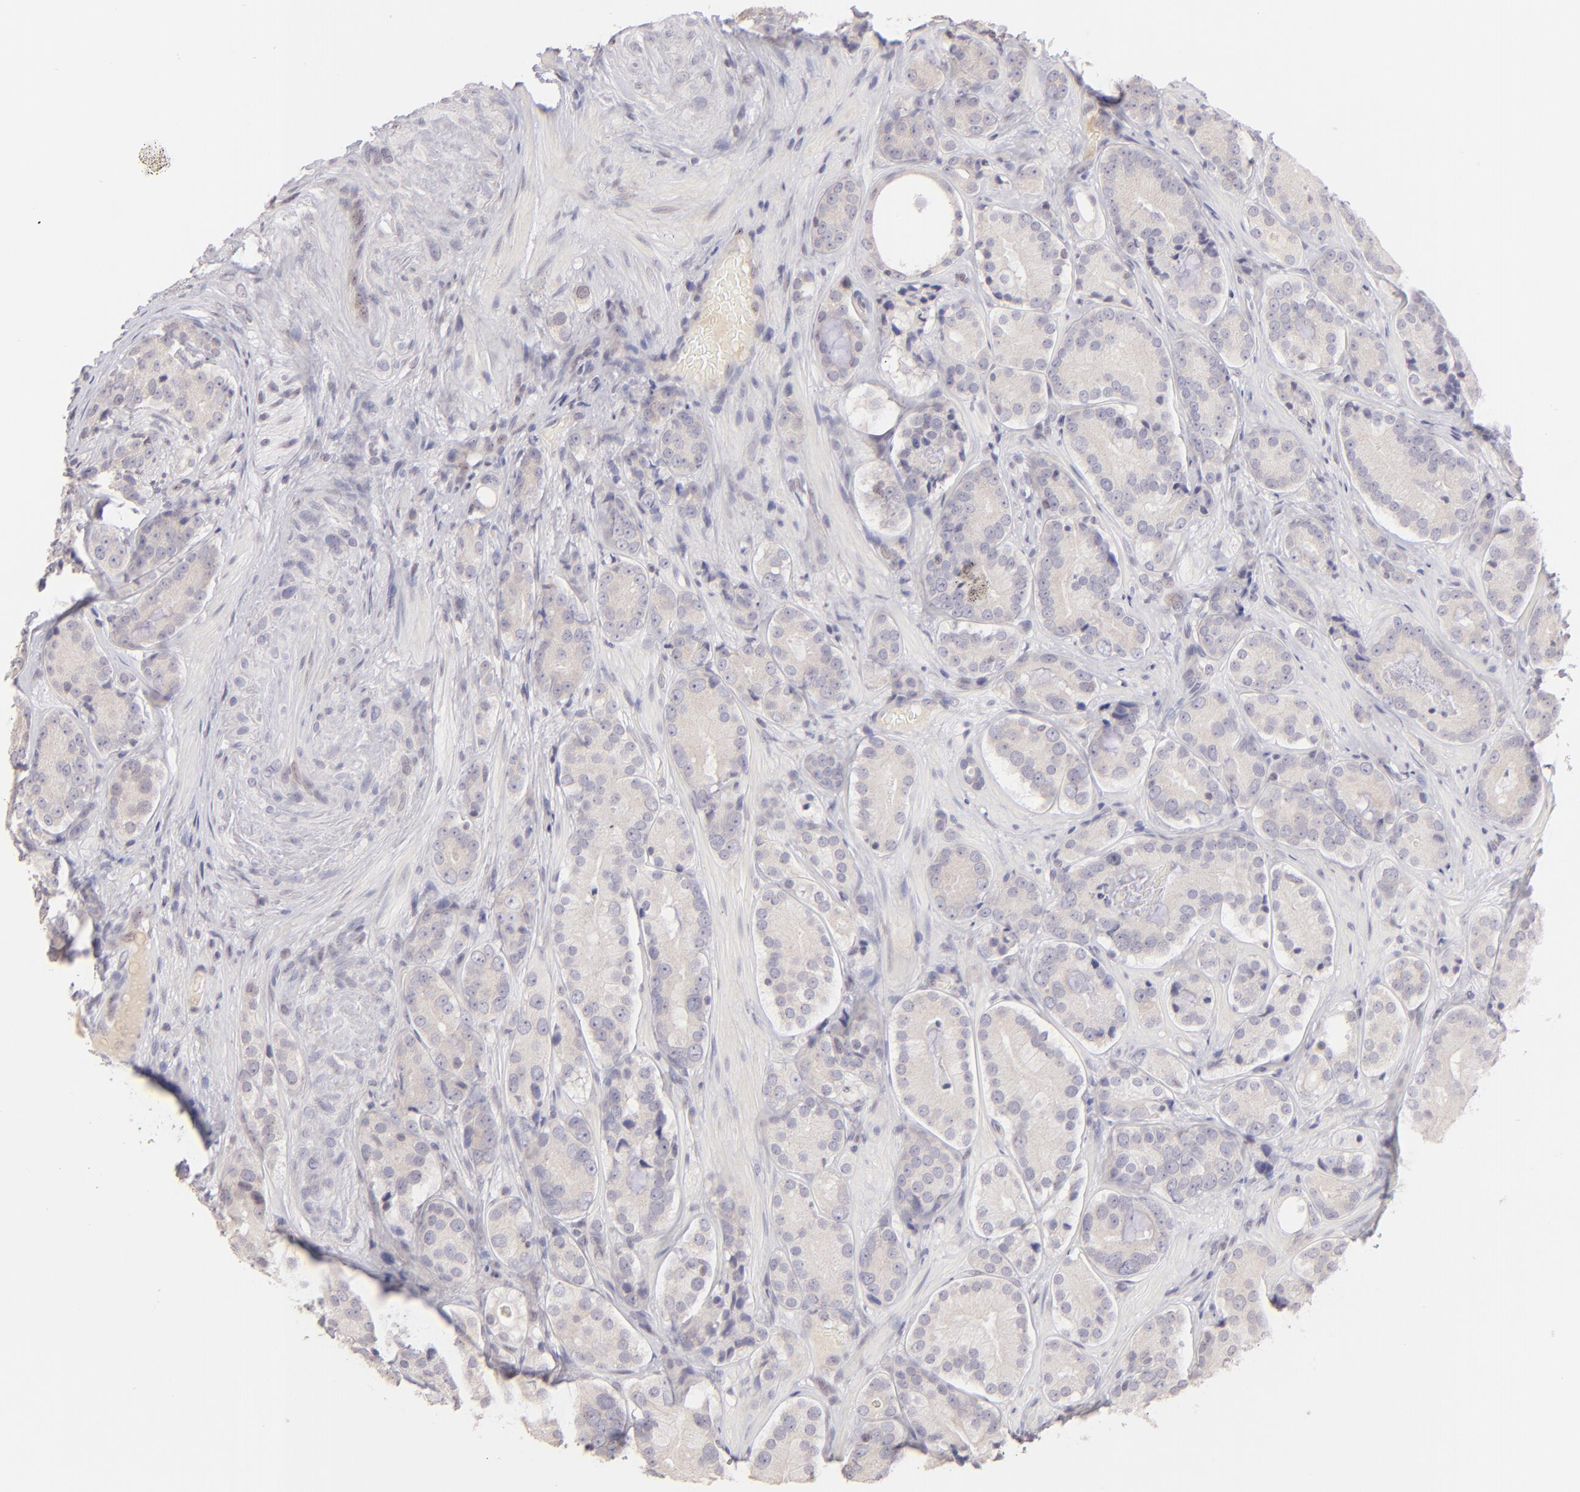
{"staining": {"intensity": "negative", "quantity": "none", "location": "none"}, "tissue": "prostate cancer", "cell_type": "Tumor cells", "image_type": "cancer", "snomed": [{"axis": "morphology", "description": "Adenocarcinoma, High grade"}, {"axis": "topography", "description": "Prostate"}], "caption": "Immunohistochemistry (IHC) micrograph of neoplastic tissue: adenocarcinoma (high-grade) (prostate) stained with DAB (3,3'-diaminobenzidine) shows no significant protein staining in tumor cells. (Stains: DAB (3,3'-diaminobenzidine) IHC with hematoxylin counter stain, Microscopy: brightfield microscopy at high magnification).", "gene": "MAGEA1", "patient": {"sex": "male", "age": 70}}